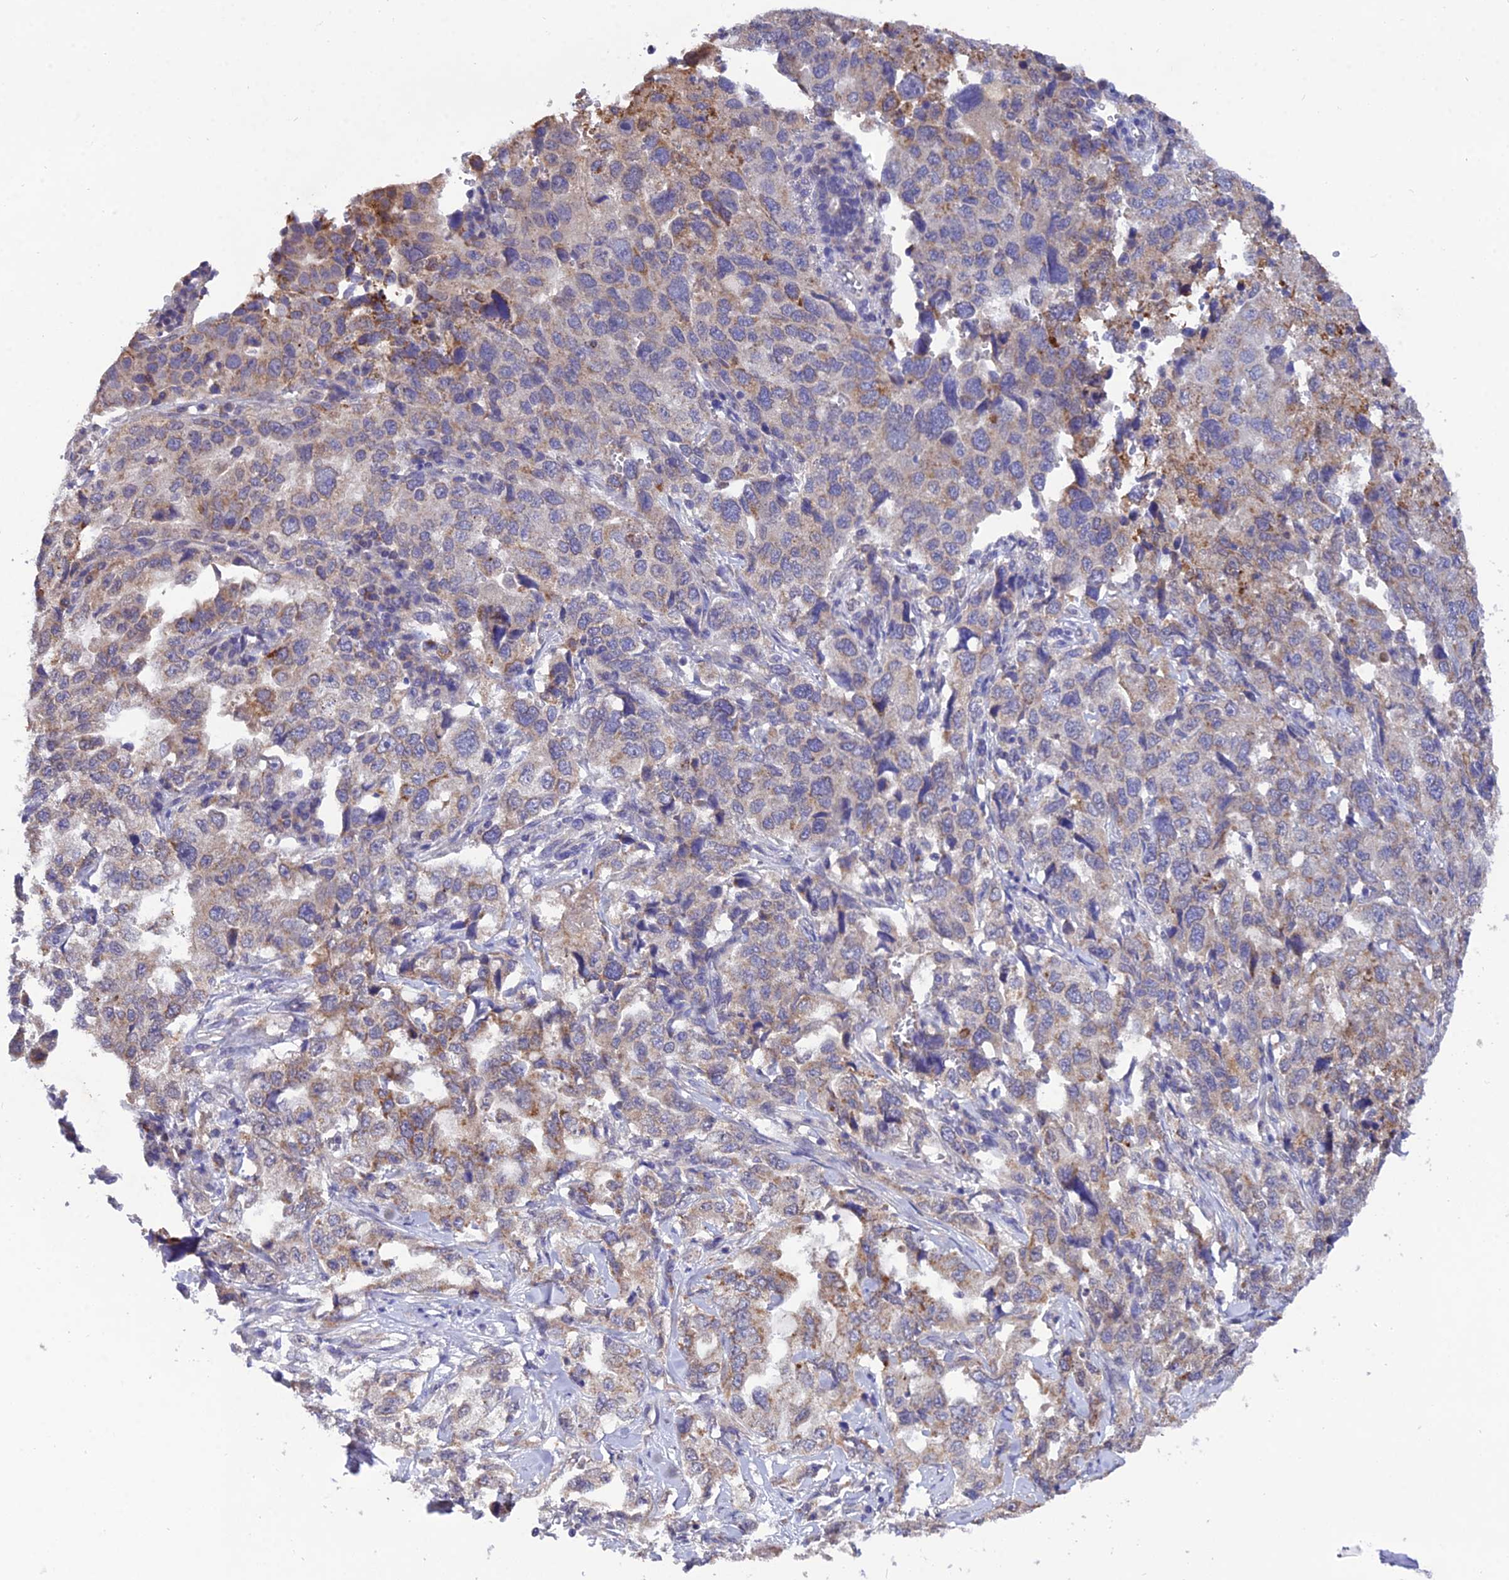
{"staining": {"intensity": "moderate", "quantity": "<25%", "location": "cytoplasmic/membranous"}, "tissue": "lung cancer", "cell_type": "Tumor cells", "image_type": "cancer", "snomed": [{"axis": "morphology", "description": "Adenocarcinoma, NOS"}, {"axis": "topography", "description": "Lung"}], "caption": "The immunohistochemical stain labels moderate cytoplasmic/membranous expression in tumor cells of adenocarcinoma (lung) tissue.", "gene": "PGK1", "patient": {"sex": "female", "age": 51}}